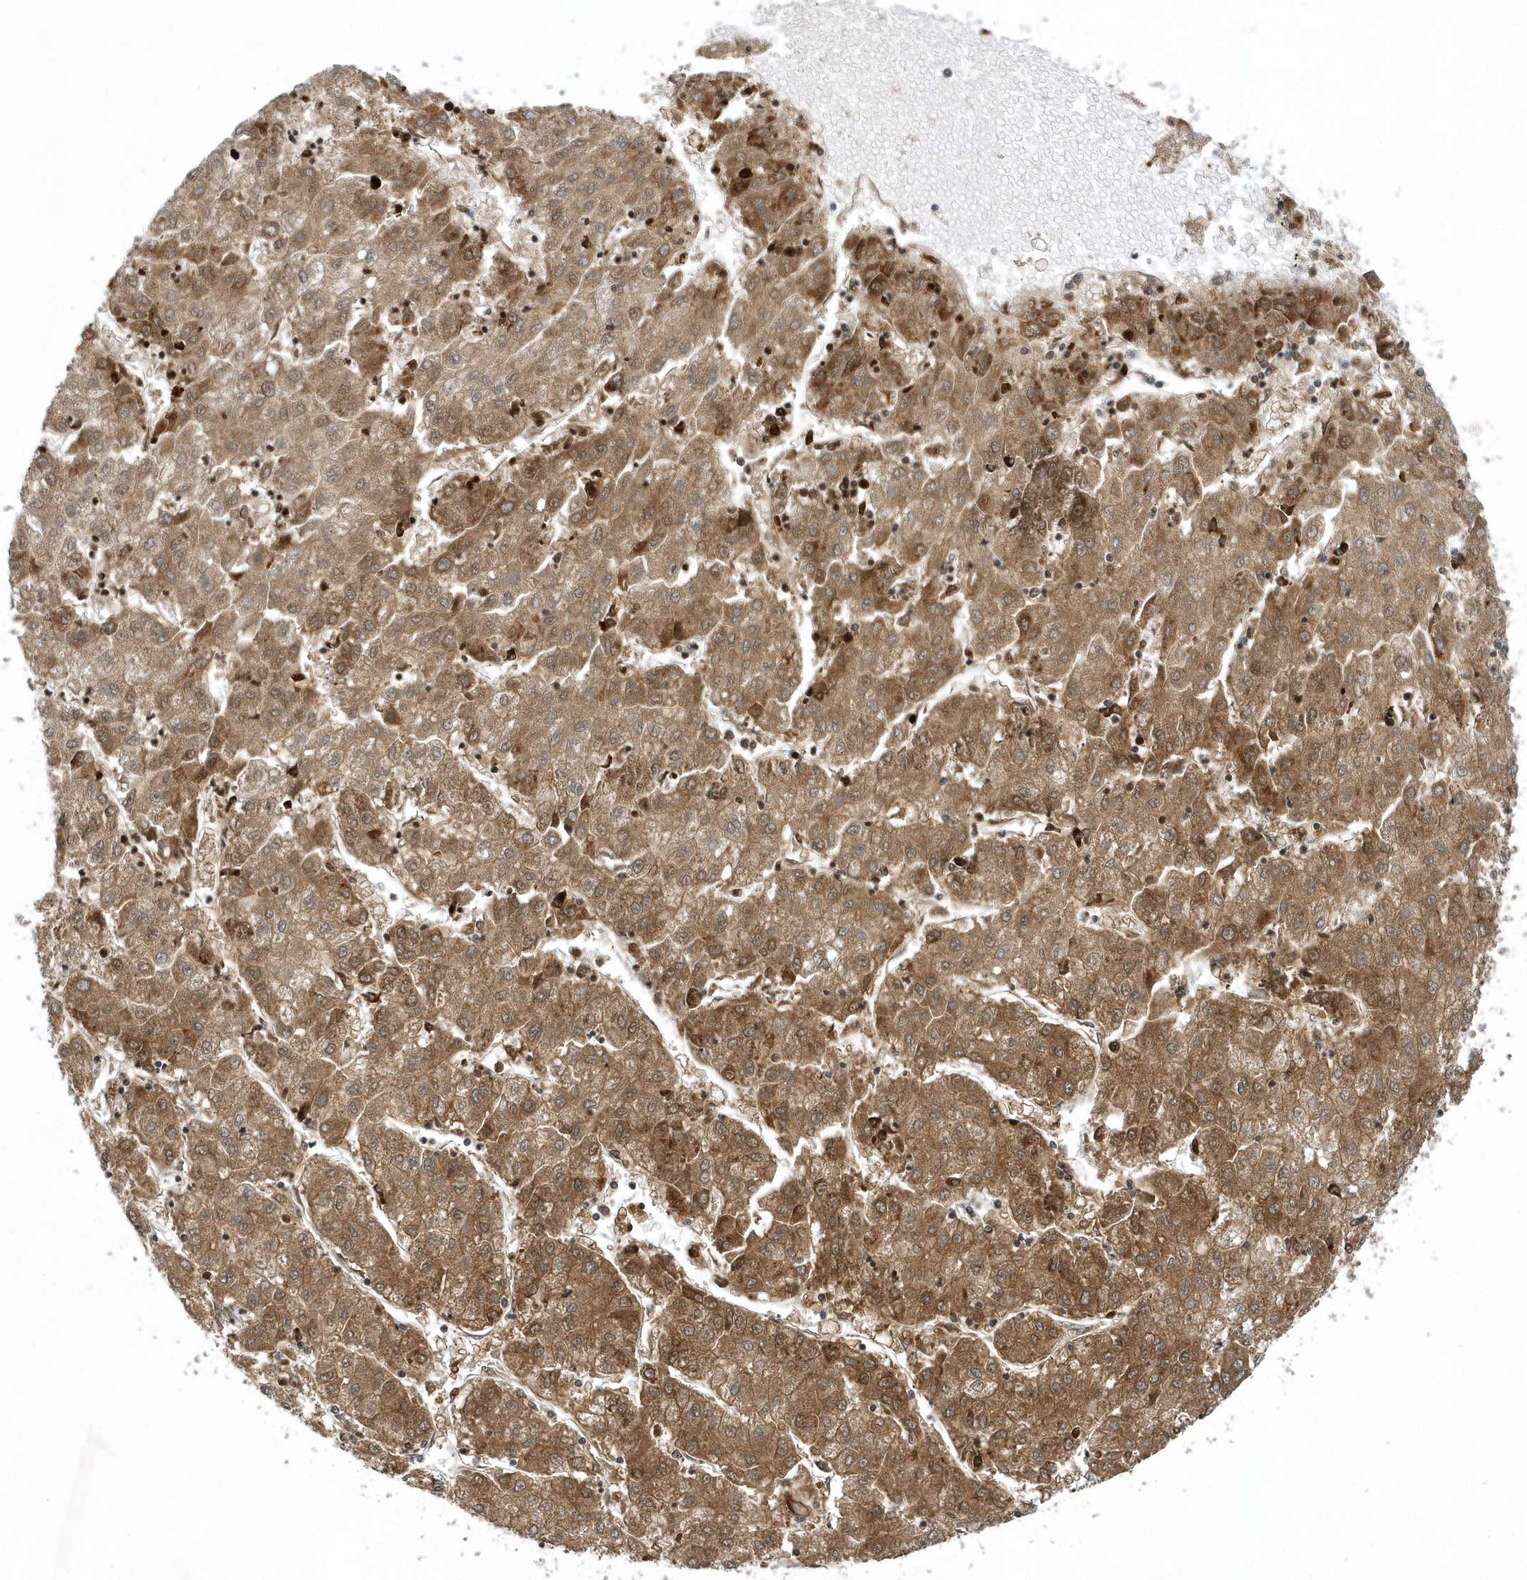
{"staining": {"intensity": "moderate", "quantity": ">75%", "location": "cytoplasmic/membranous,nuclear"}, "tissue": "liver cancer", "cell_type": "Tumor cells", "image_type": "cancer", "snomed": [{"axis": "morphology", "description": "Carcinoma, Hepatocellular, NOS"}, {"axis": "topography", "description": "Liver"}], "caption": "Protein staining of liver cancer tissue displays moderate cytoplasmic/membranous and nuclear positivity in about >75% of tumor cells.", "gene": "PAICS", "patient": {"sex": "male", "age": 72}}